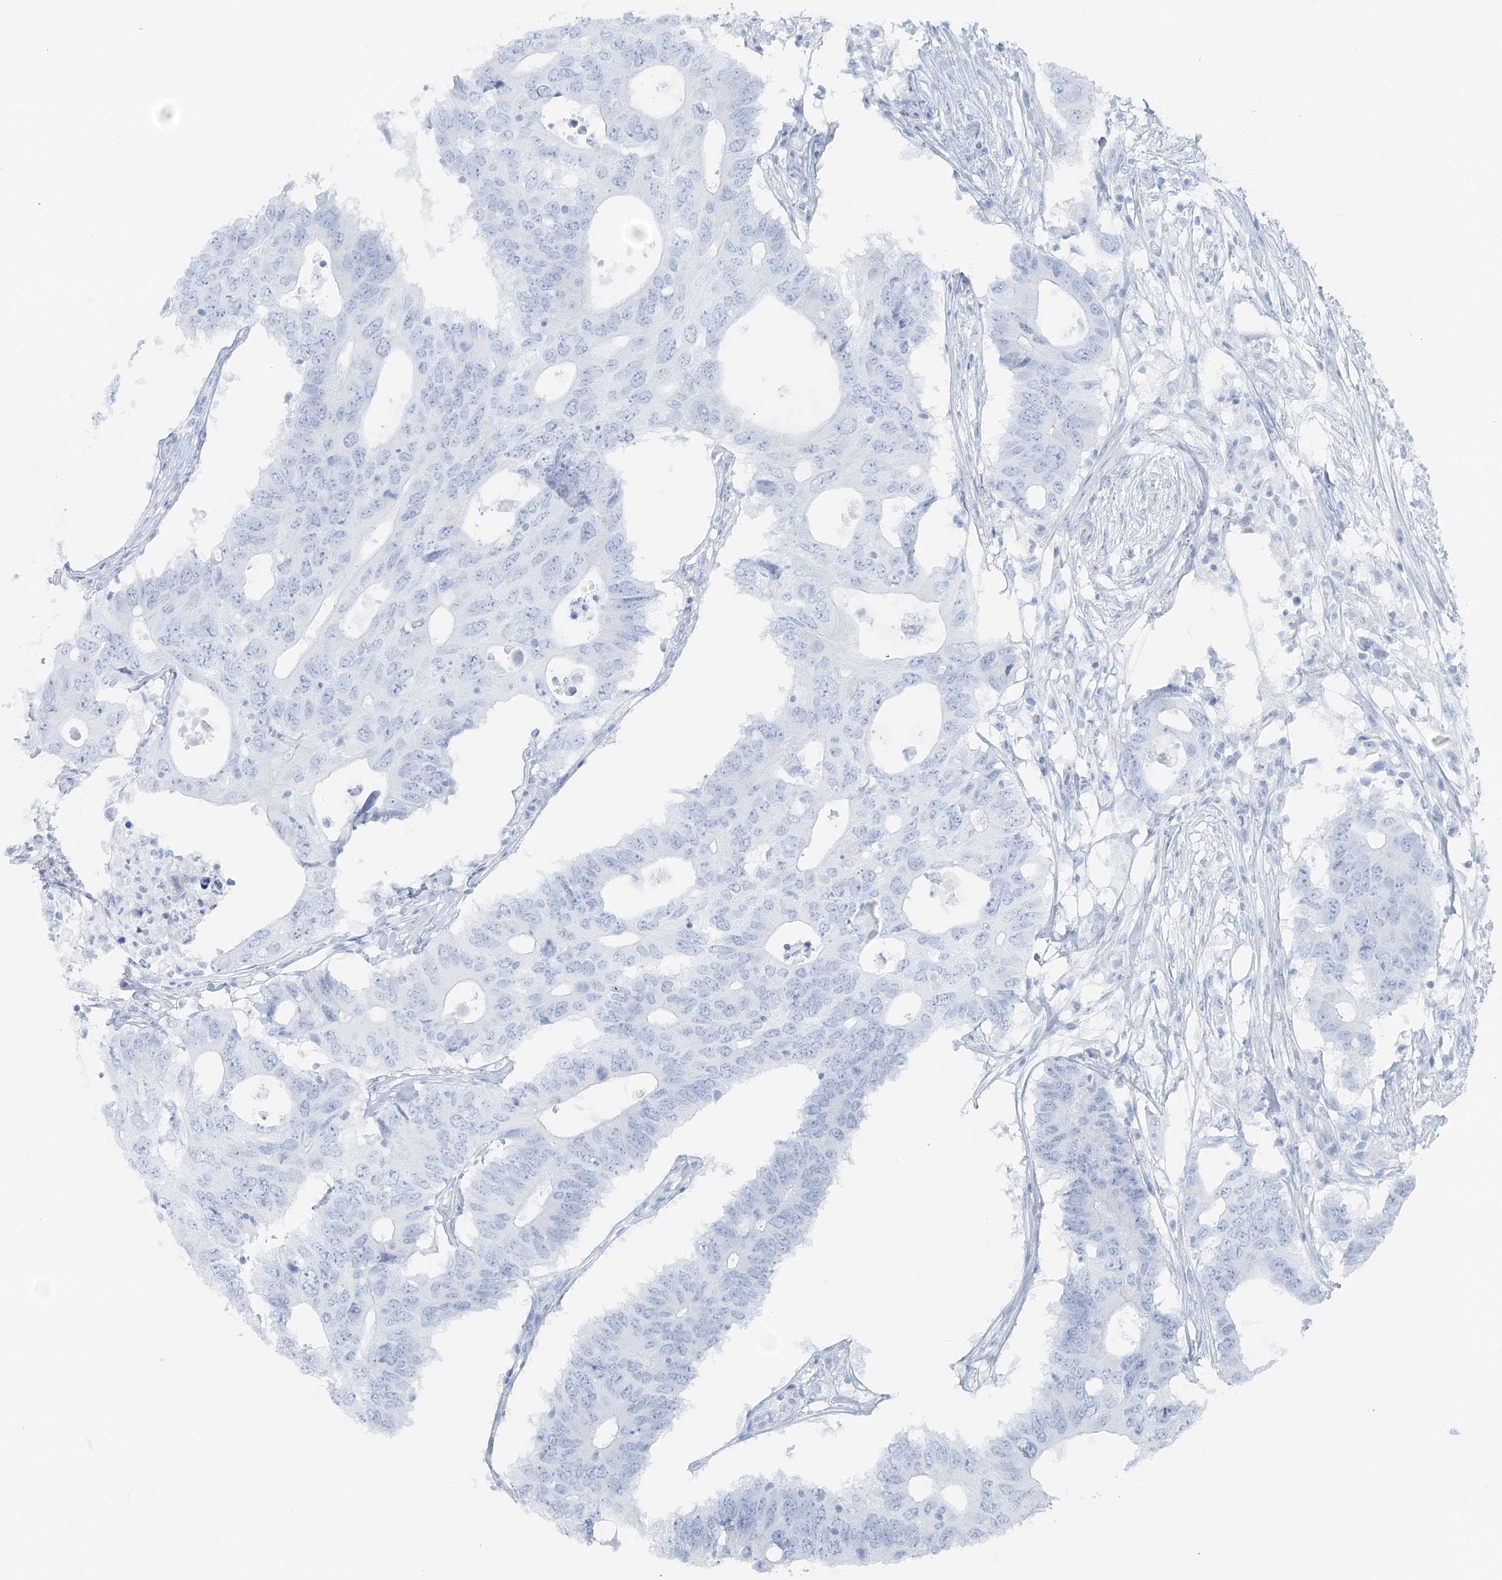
{"staining": {"intensity": "negative", "quantity": "none", "location": "none"}, "tissue": "colorectal cancer", "cell_type": "Tumor cells", "image_type": "cancer", "snomed": [{"axis": "morphology", "description": "Adenocarcinoma, NOS"}, {"axis": "topography", "description": "Colon"}], "caption": "Immunohistochemistry (IHC) histopathology image of colorectal cancer (adenocarcinoma) stained for a protein (brown), which displays no staining in tumor cells. The staining is performed using DAB brown chromogen with nuclei counter-stained in using hematoxylin.", "gene": "ATP11A", "patient": {"sex": "male", "age": 71}}